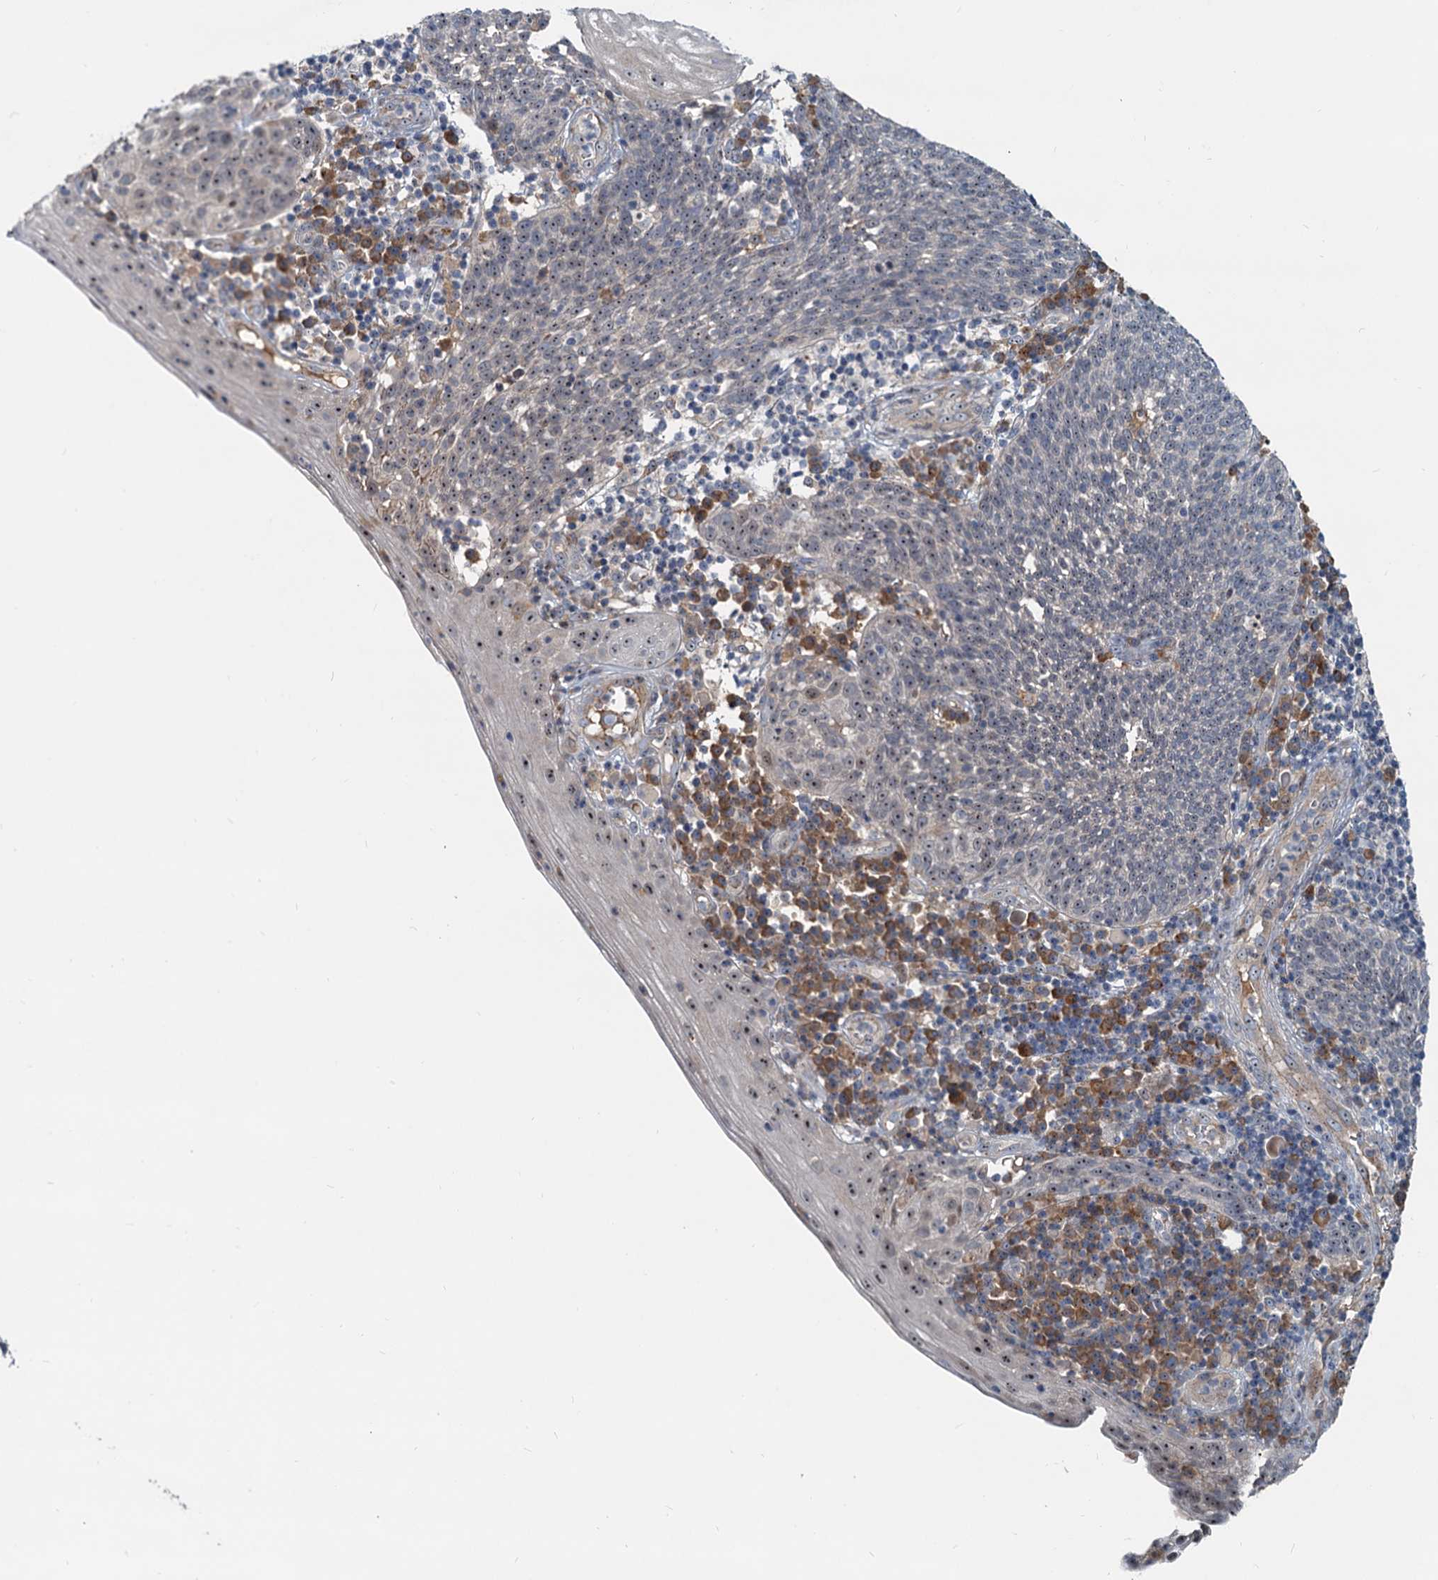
{"staining": {"intensity": "weak", "quantity": "25%-75%", "location": "nuclear"}, "tissue": "cervical cancer", "cell_type": "Tumor cells", "image_type": "cancer", "snomed": [{"axis": "morphology", "description": "Squamous cell carcinoma, NOS"}, {"axis": "topography", "description": "Cervix"}], "caption": "This photomicrograph reveals immunohistochemistry staining of cervical cancer, with low weak nuclear positivity in approximately 25%-75% of tumor cells.", "gene": "RGS7BP", "patient": {"sex": "female", "age": 34}}